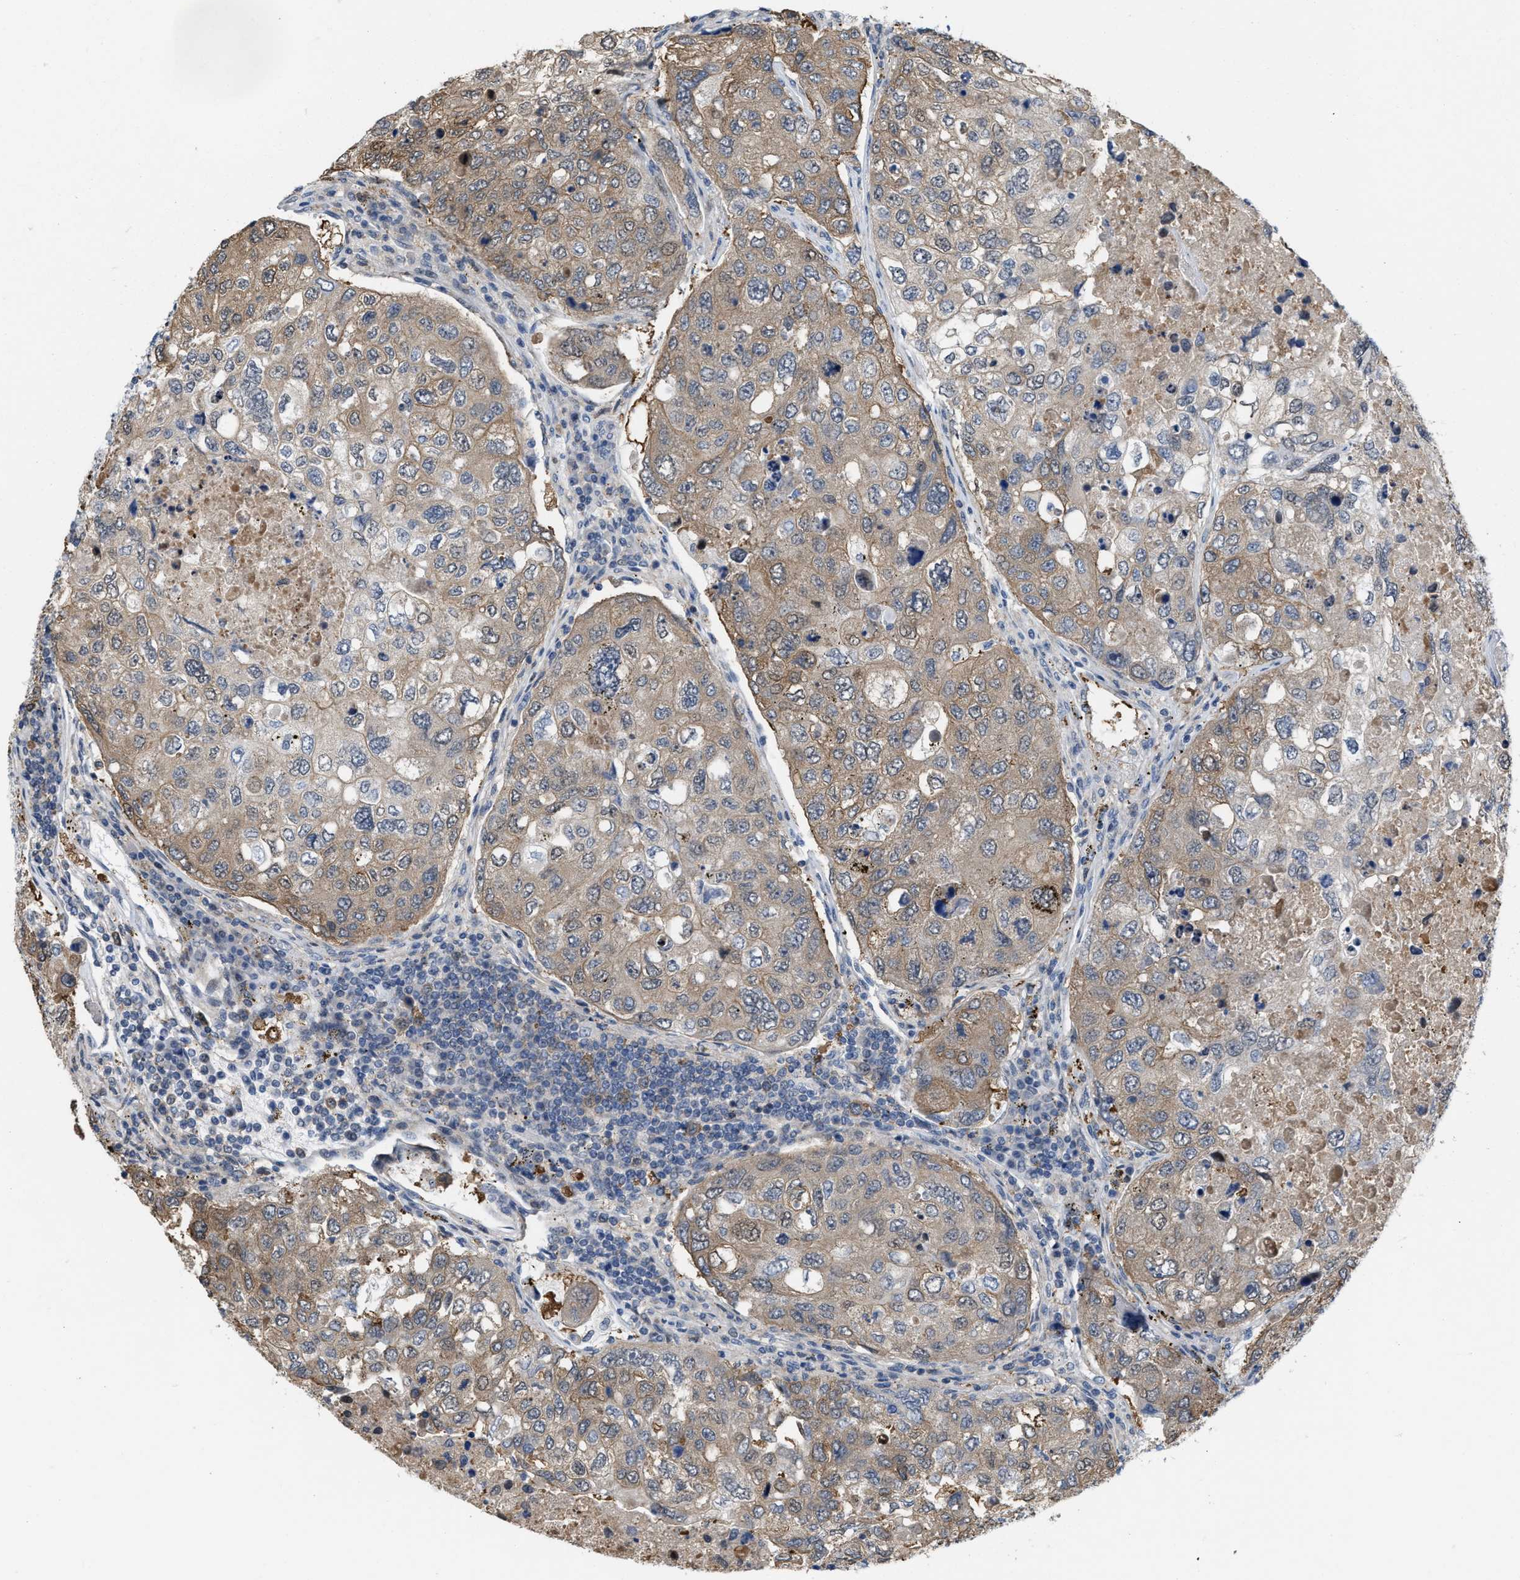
{"staining": {"intensity": "weak", "quantity": ">75%", "location": "cytoplasmic/membranous"}, "tissue": "urothelial cancer", "cell_type": "Tumor cells", "image_type": "cancer", "snomed": [{"axis": "morphology", "description": "Urothelial carcinoma, High grade"}, {"axis": "topography", "description": "Lymph node"}, {"axis": "topography", "description": "Urinary bladder"}], "caption": "This image displays urothelial carcinoma (high-grade) stained with immunohistochemistry (IHC) to label a protein in brown. The cytoplasmic/membranous of tumor cells show weak positivity for the protein. Nuclei are counter-stained blue.", "gene": "CSNK1A1", "patient": {"sex": "male", "age": 51}}